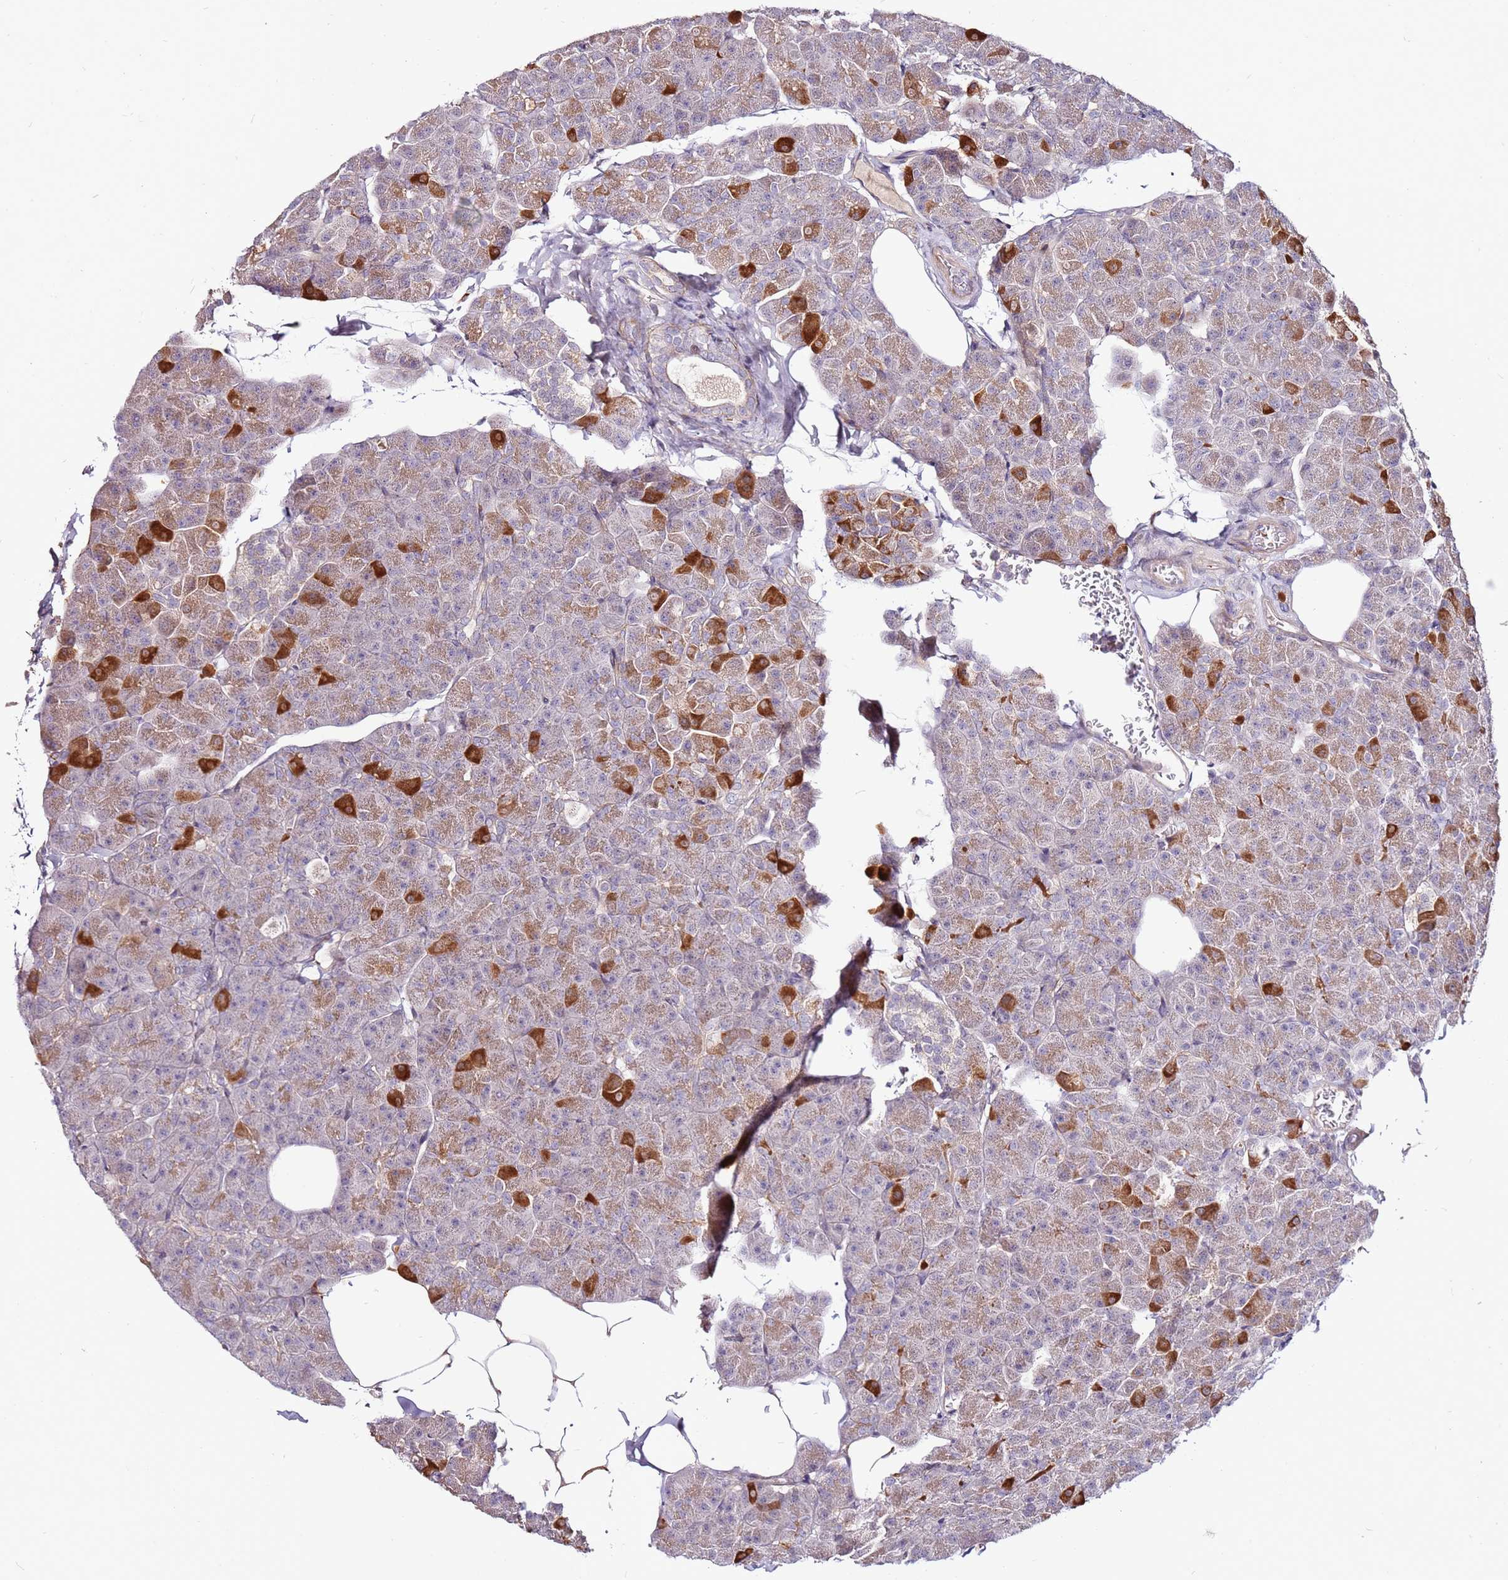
{"staining": {"intensity": "strong", "quantity": "<25%", "location": "cytoplasmic/membranous"}, "tissue": "pancreas", "cell_type": "Exocrine glandular cells", "image_type": "normal", "snomed": [{"axis": "morphology", "description": "Normal tissue, NOS"}, {"axis": "topography", "description": "Pancreas"}], "caption": "Immunohistochemistry micrograph of normal pancreas: human pancreas stained using IHC reveals medium levels of strong protein expression localized specifically in the cytoplasmic/membranous of exocrine glandular cells, appearing as a cytoplasmic/membranous brown color.", "gene": "MTG2", "patient": {"sex": "male", "age": 35}}